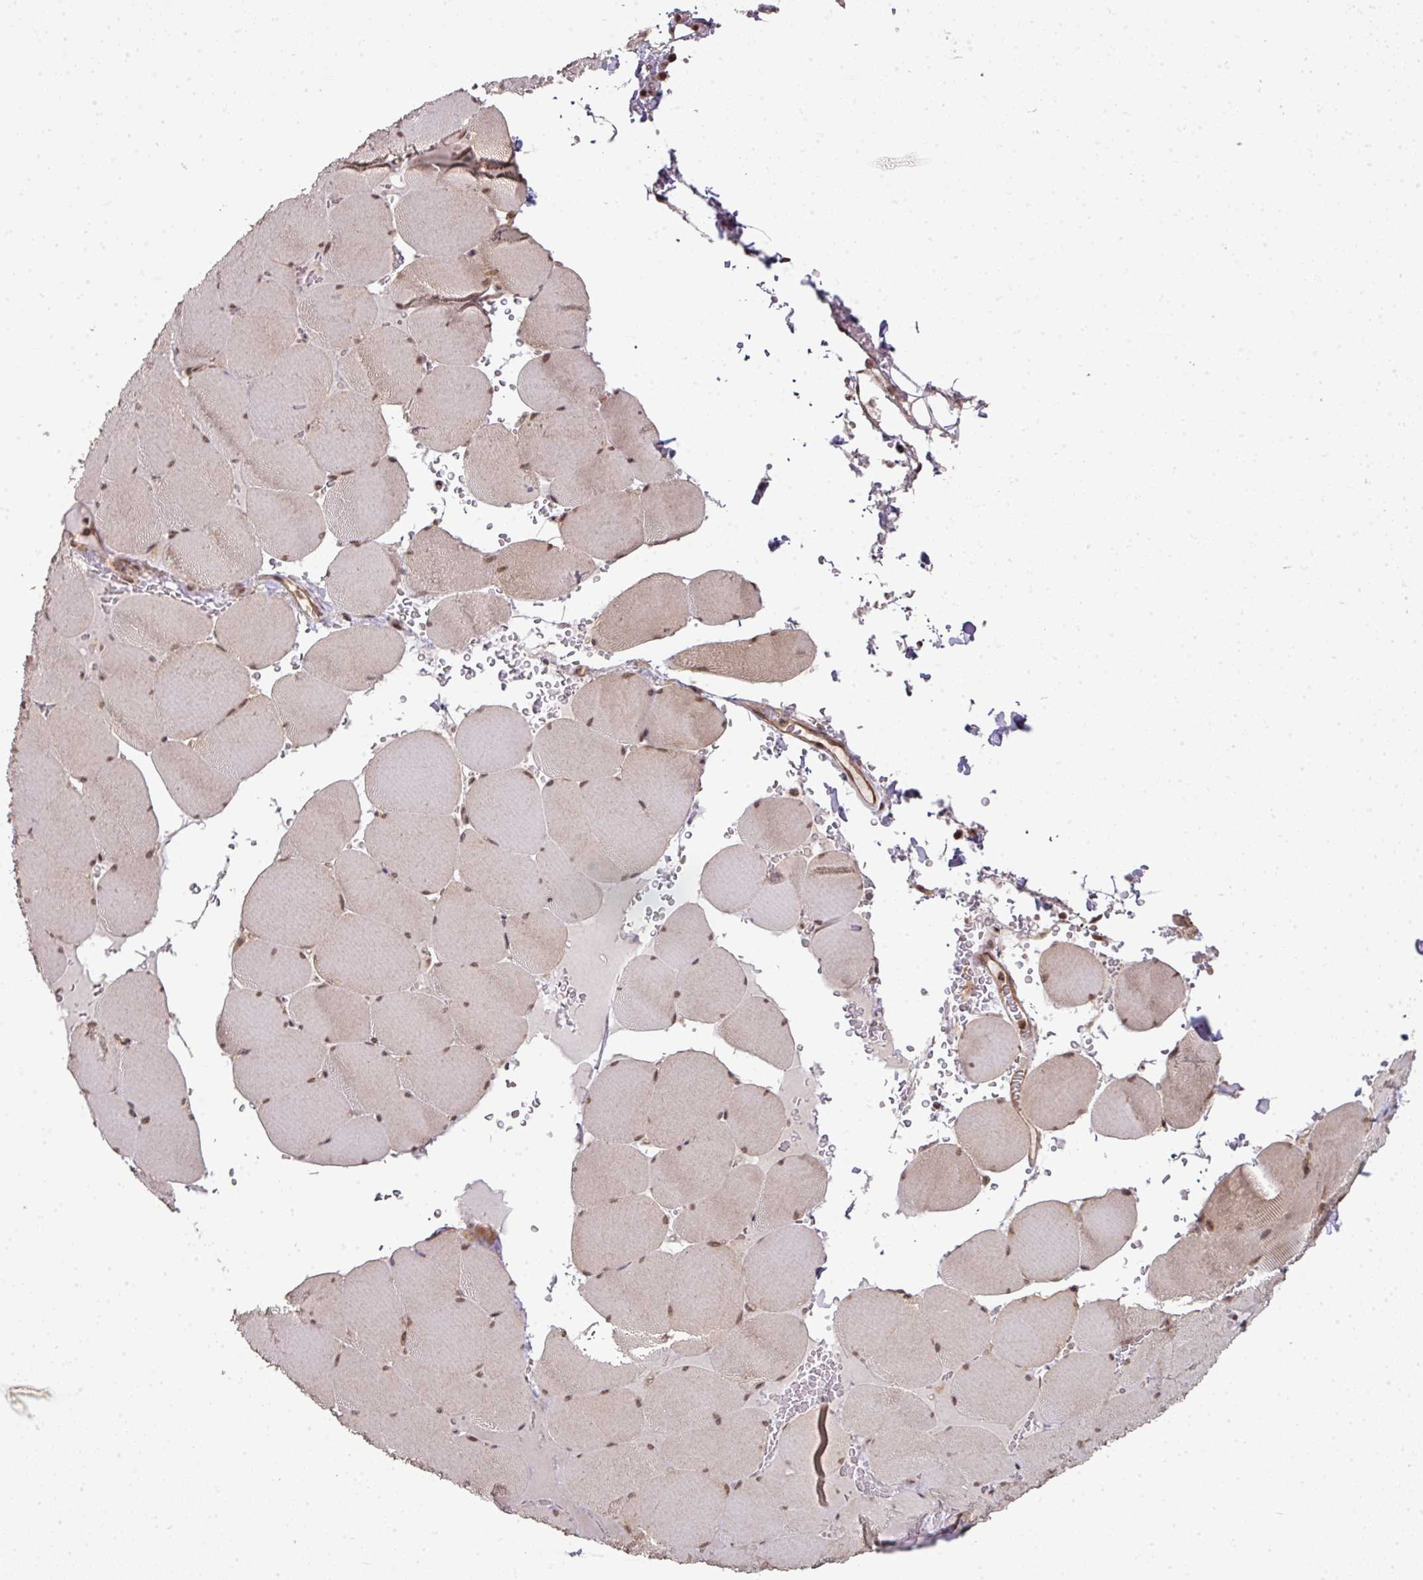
{"staining": {"intensity": "moderate", "quantity": "25%-75%", "location": "nuclear"}, "tissue": "skeletal muscle", "cell_type": "Myocytes", "image_type": "normal", "snomed": [{"axis": "morphology", "description": "Normal tissue, NOS"}, {"axis": "topography", "description": "Skeletal muscle"}, {"axis": "topography", "description": "Head-Neck"}], "caption": "Protein staining displays moderate nuclear expression in approximately 25%-75% of myocytes in normal skeletal muscle.", "gene": "ANKRD18A", "patient": {"sex": "male", "age": 66}}